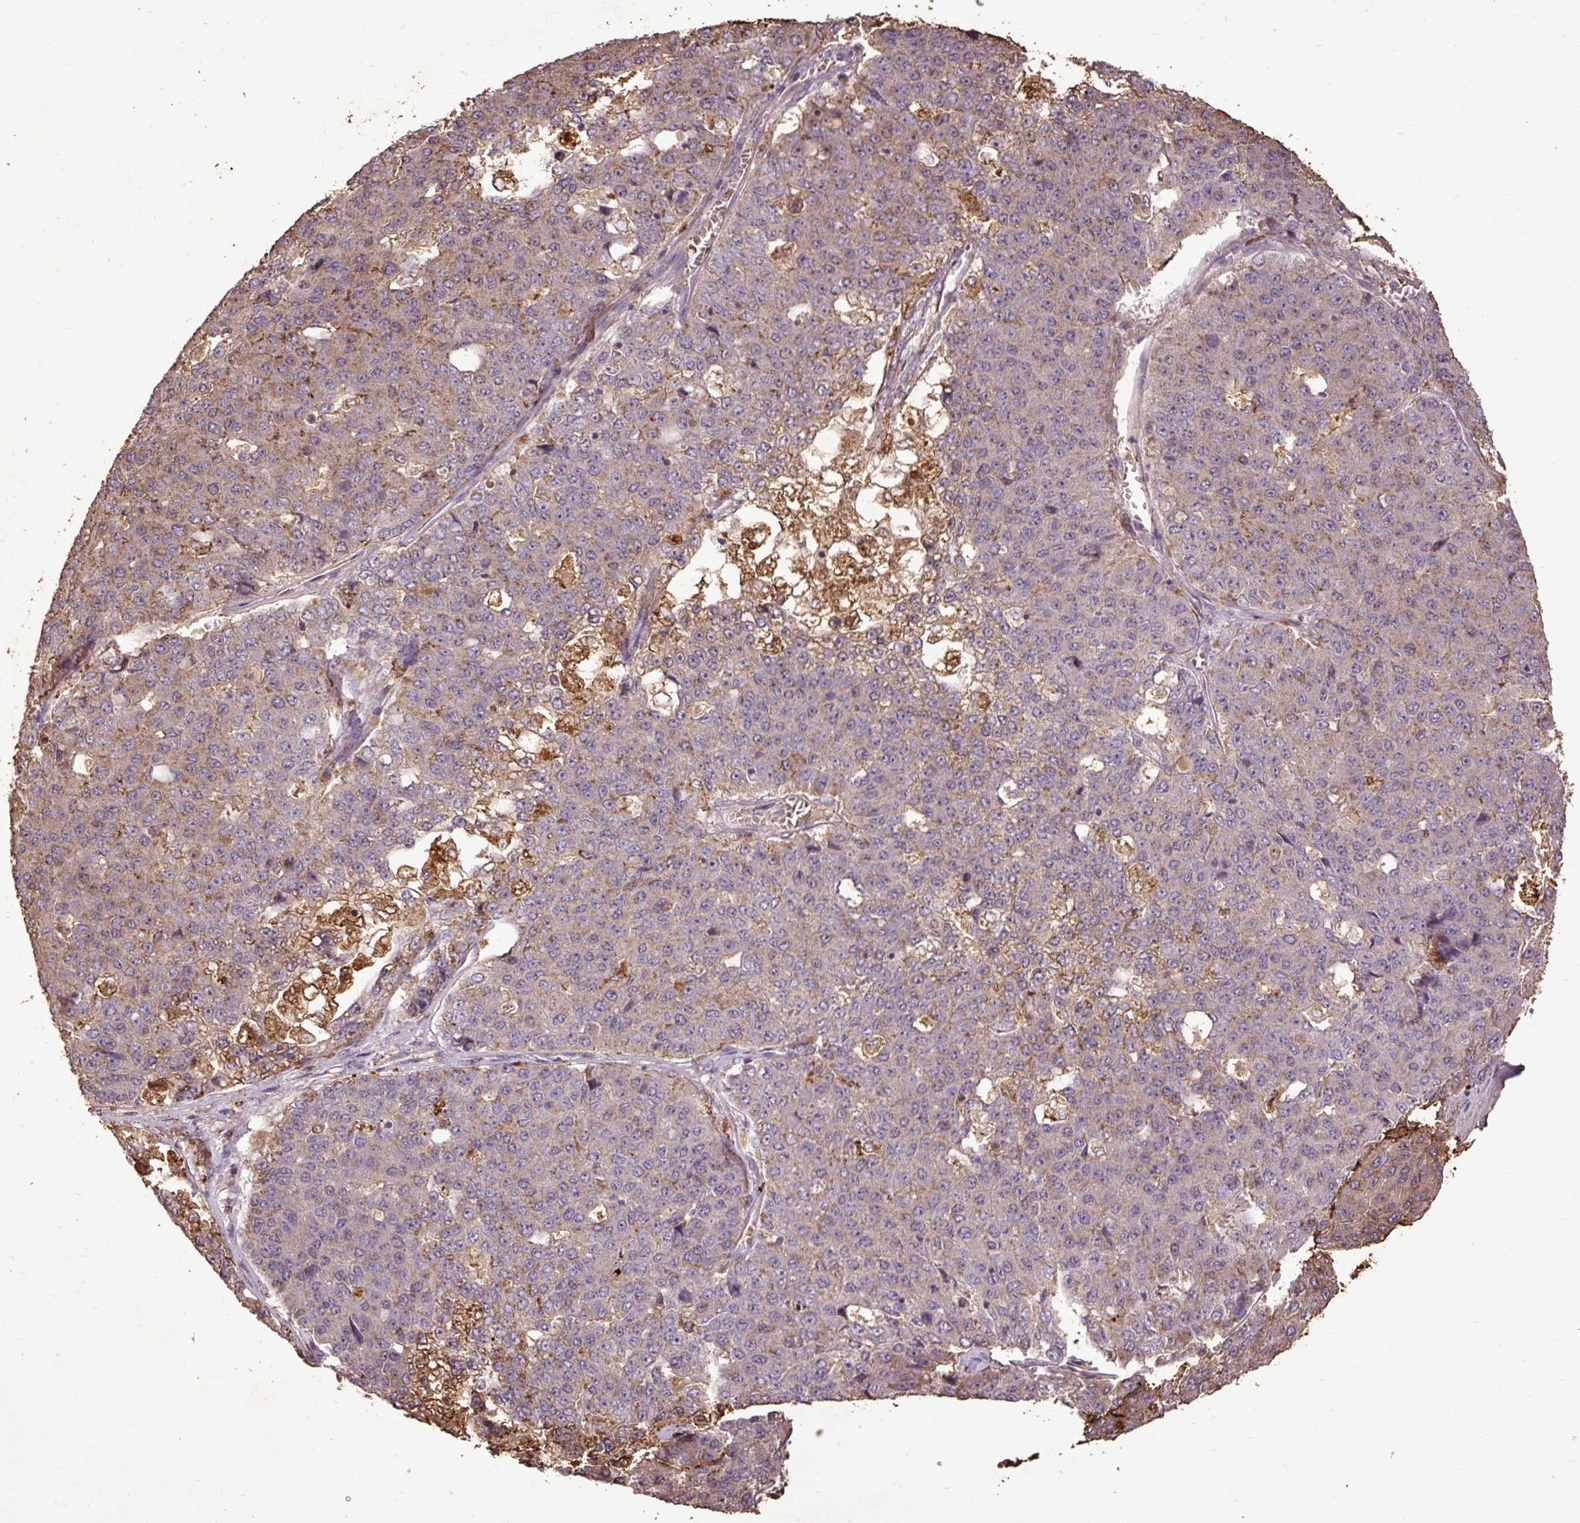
{"staining": {"intensity": "moderate", "quantity": "<25%", "location": "cytoplasmic/membranous"}, "tissue": "pancreatic cancer", "cell_type": "Tumor cells", "image_type": "cancer", "snomed": [{"axis": "morphology", "description": "Adenocarcinoma, NOS"}, {"axis": "topography", "description": "Pancreas"}], "caption": "High-power microscopy captured an immunohistochemistry photomicrograph of adenocarcinoma (pancreatic), revealing moderate cytoplasmic/membranous expression in about <25% of tumor cells. Immunohistochemistry stains the protein in brown and the nuclei are stained blue.", "gene": "LRTM2", "patient": {"sex": "male", "age": 50}}